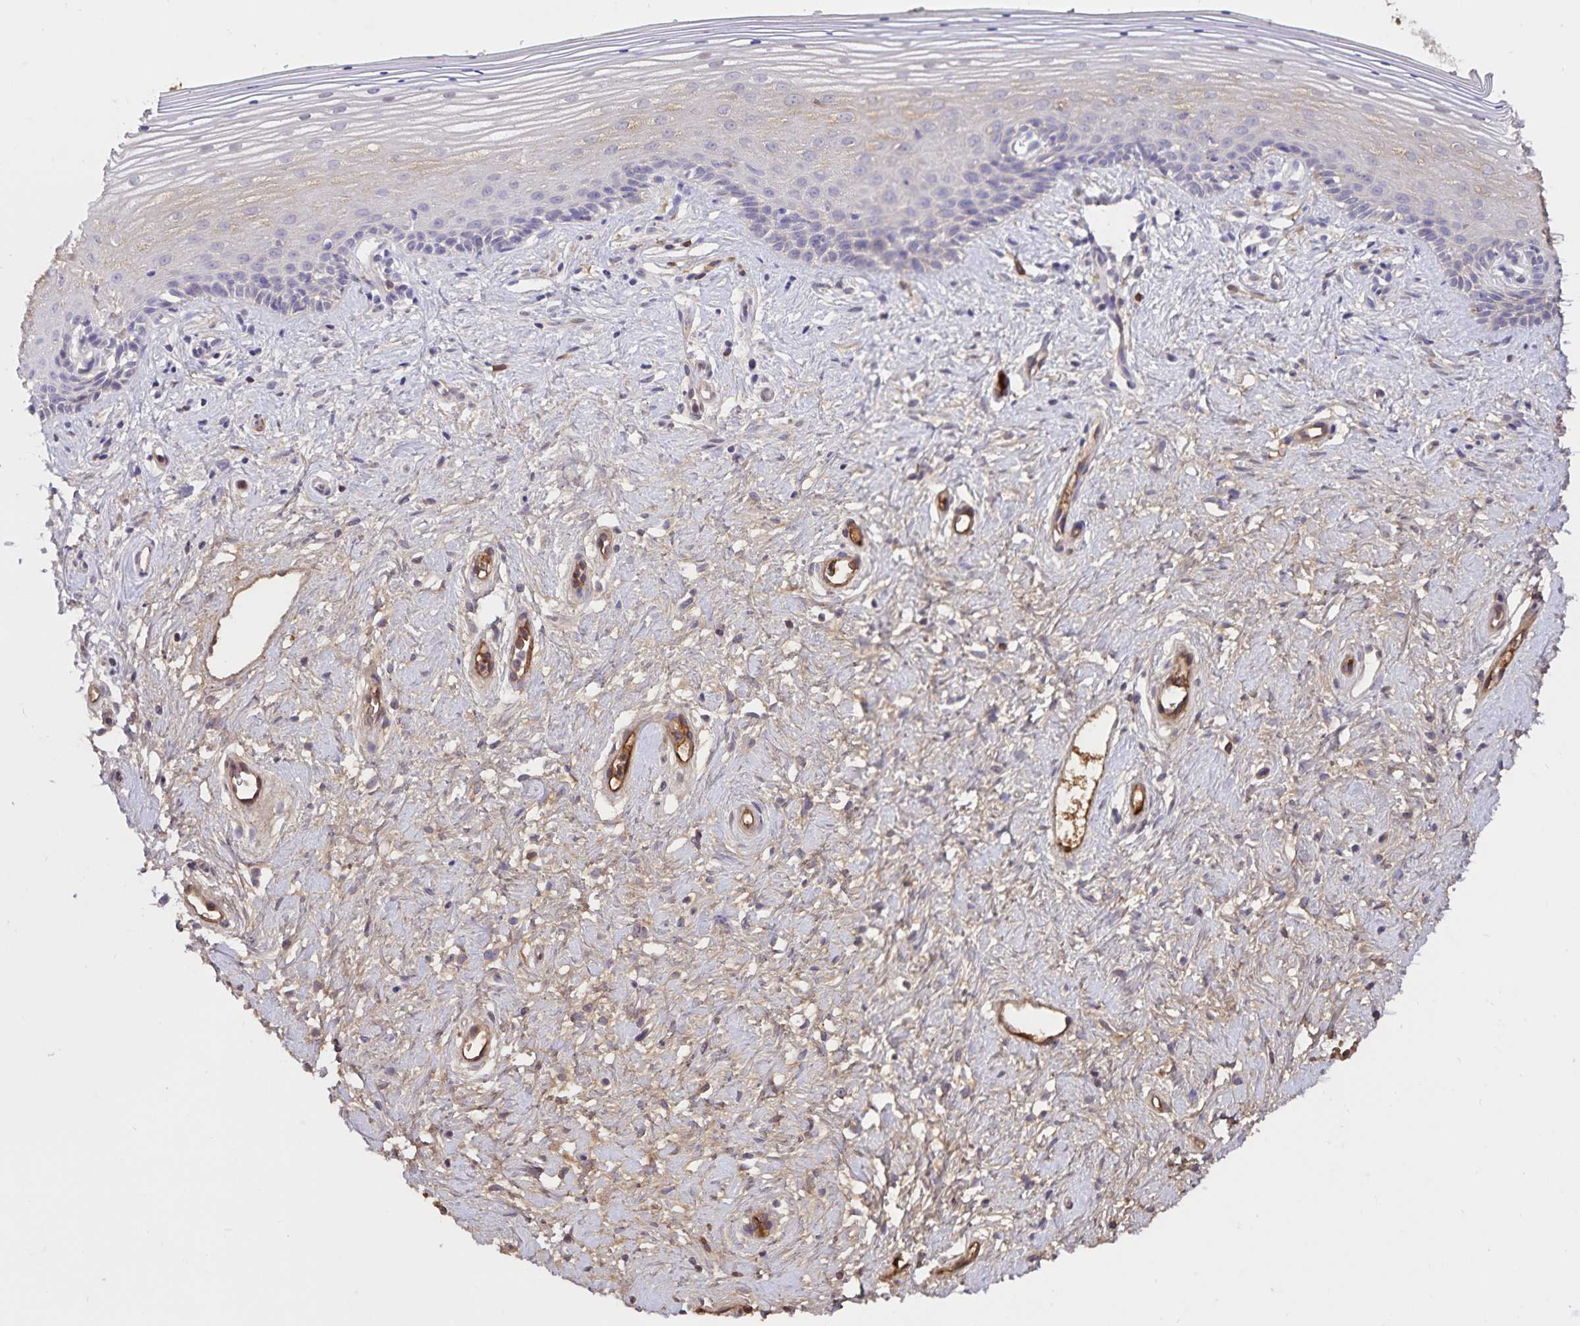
{"staining": {"intensity": "negative", "quantity": "none", "location": "none"}, "tissue": "vagina", "cell_type": "Squamous epithelial cells", "image_type": "normal", "snomed": [{"axis": "morphology", "description": "Normal tissue, NOS"}, {"axis": "topography", "description": "Vagina"}], "caption": "This is a photomicrograph of immunohistochemistry staining of unremarkable vagina, which shows no staining in squamous epithelial cells. The staining is performed using DAB (3,3'-diaminobenzidine) brown chromogen with nuclei counter-stained in using hematoxylin.", "gene": "FGG", "patient": {"sex": "female", "age": 42}}